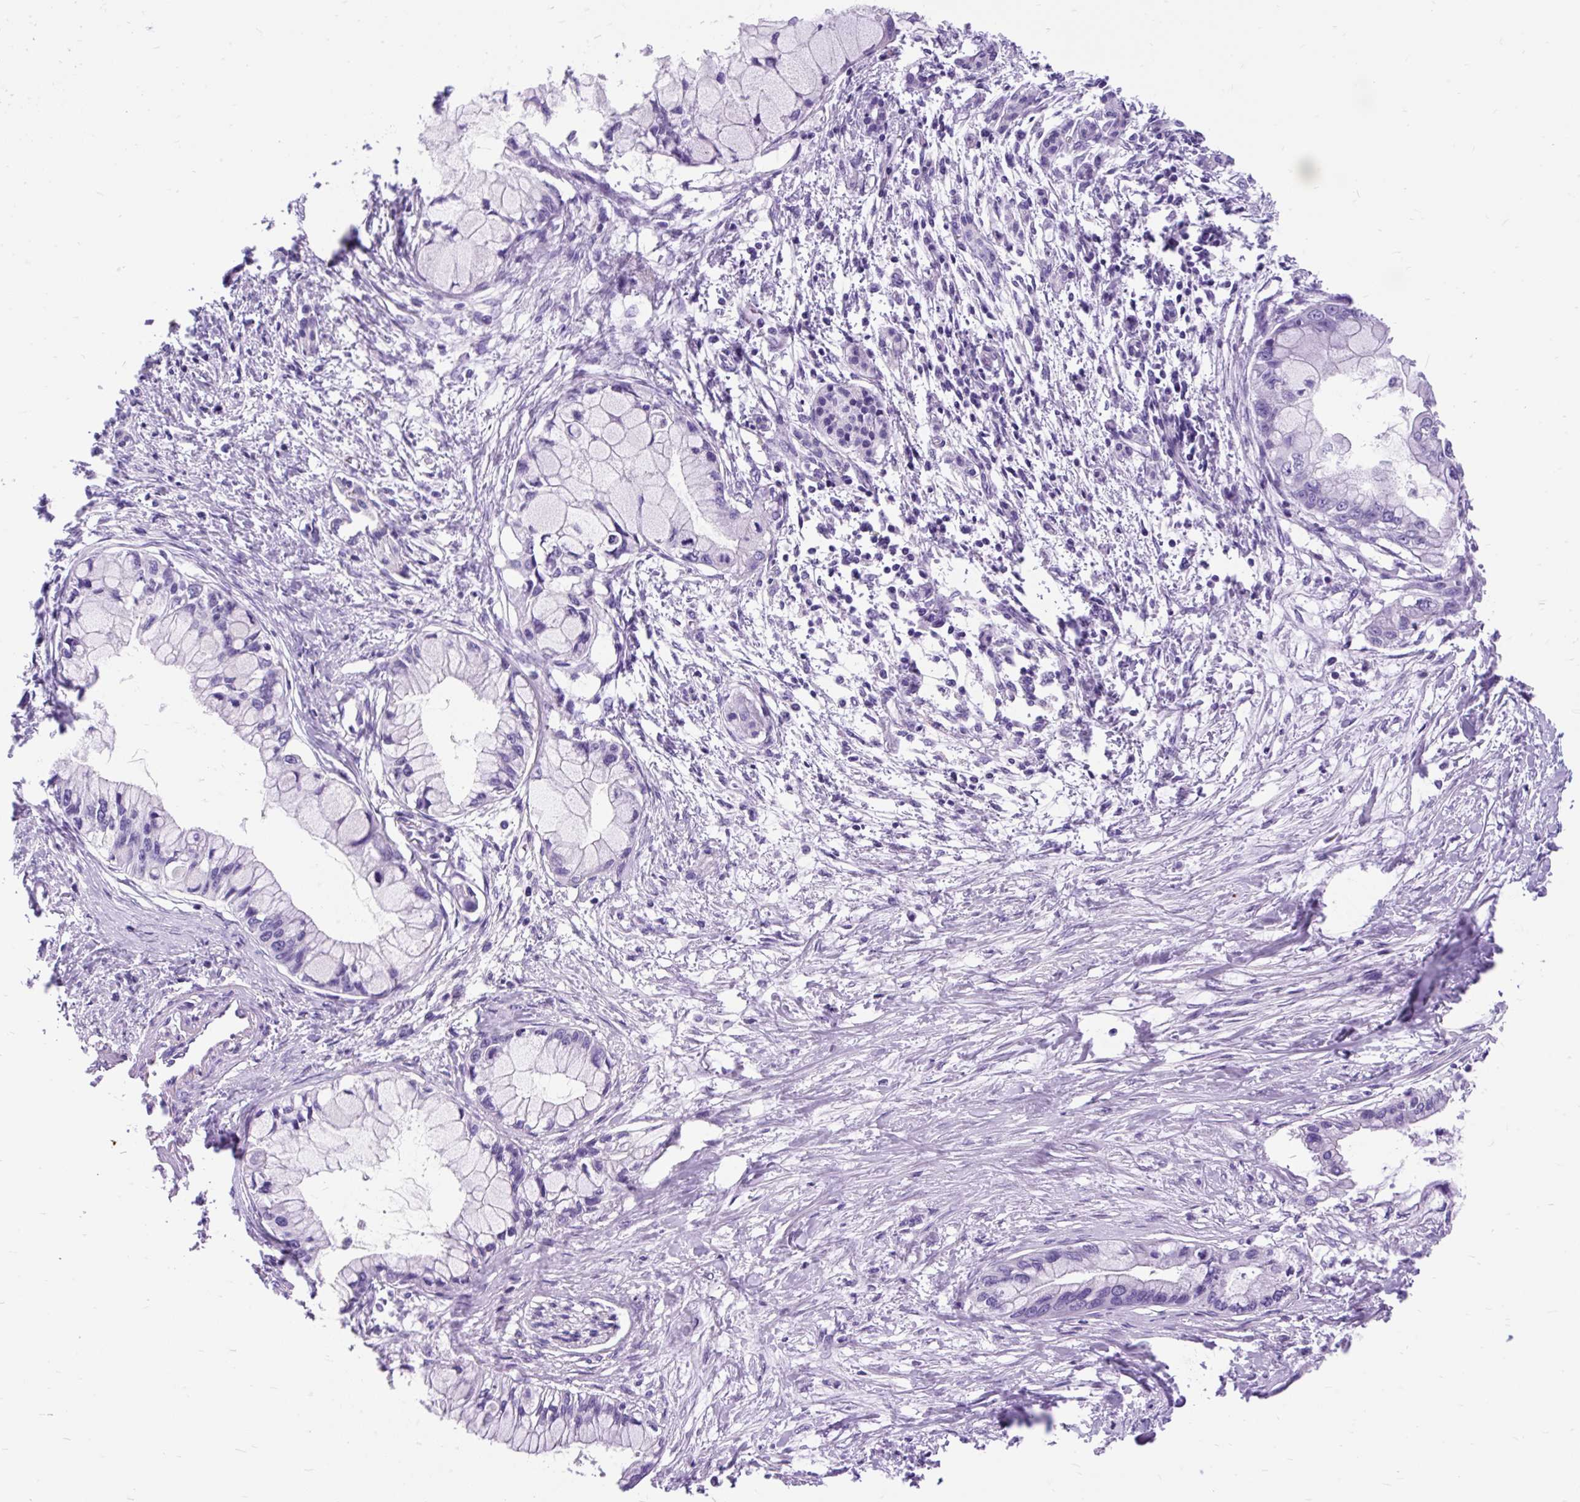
{"staining": {"intensity": "negative", "quantity": "none", "location": "none"}, "tissue": "pancreatic cancer", "cell_type": "Tumor cells", "image_type": "cancer", "snomed": [{"axis": "morphology", "description": "Adenocarcinoma, NOS"}, {"axis": "topography", "description": "Pancreas"}], "caption": "The IHC photomicrograph has no significant positivity in tumor cells of pancreatic cancer (adenocarcinoma) tissue.", "gene": "SCGB1A1", "patient": {"sex": "male", "age": 48}}